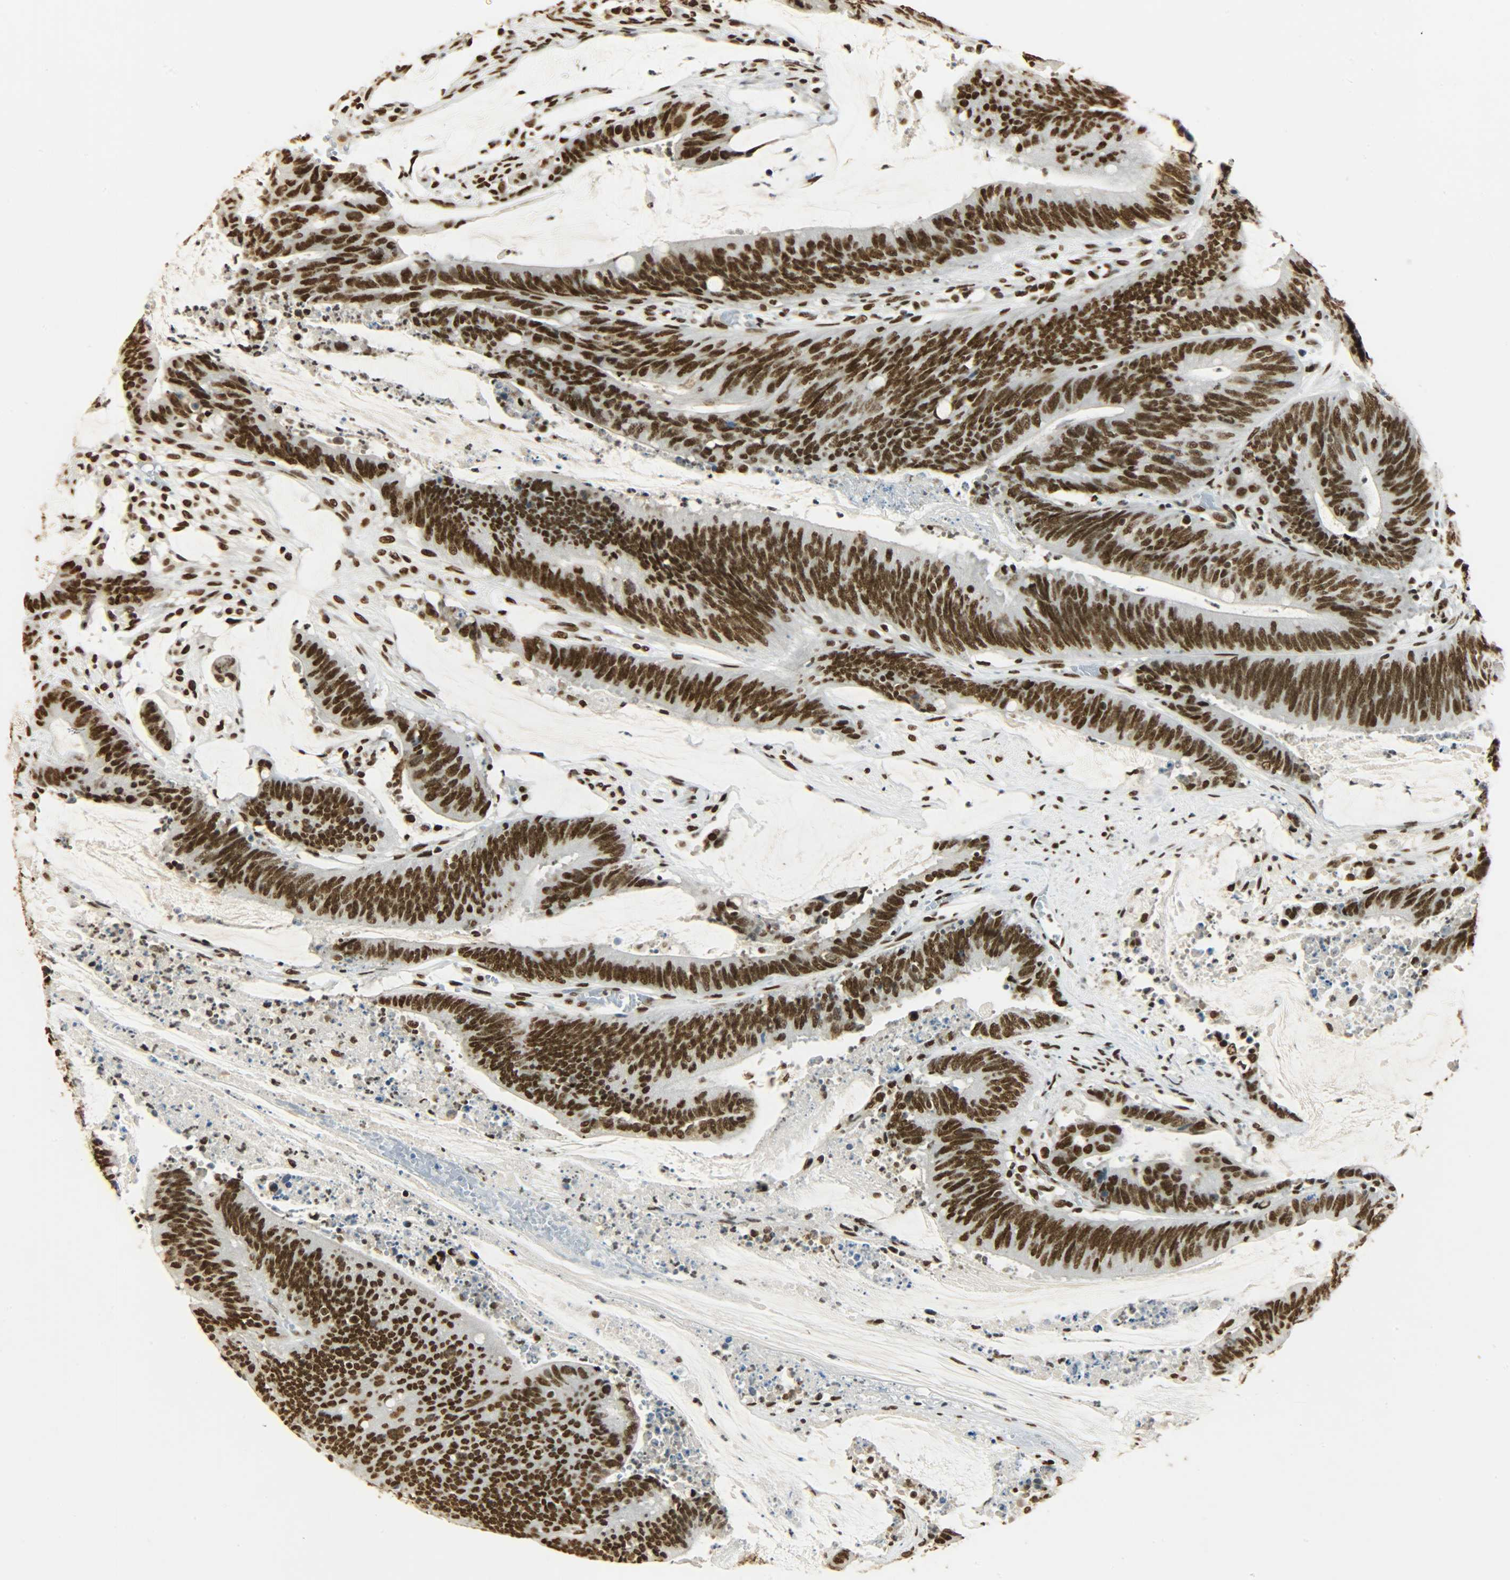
{"staining": {"intensity": "strong", "quantity": ">75%", "location": "nuclear"}, "tissue": "colorectal cancer", "cell_type": "Tumor cells", "image_type": "cancer", "snomed": [{"axis": "morphology", "description": "Adenocarcinoma, NOS"}, {"axis": "topography", "description": "Rectum"}], "caption": "Human colorectal cancer (adenocarcinoma) stained with a protein marker exhibits strong staining in tumor cells.", "gene": "KHDRBS1", "patient": {"sex": "female", "age": 66}}